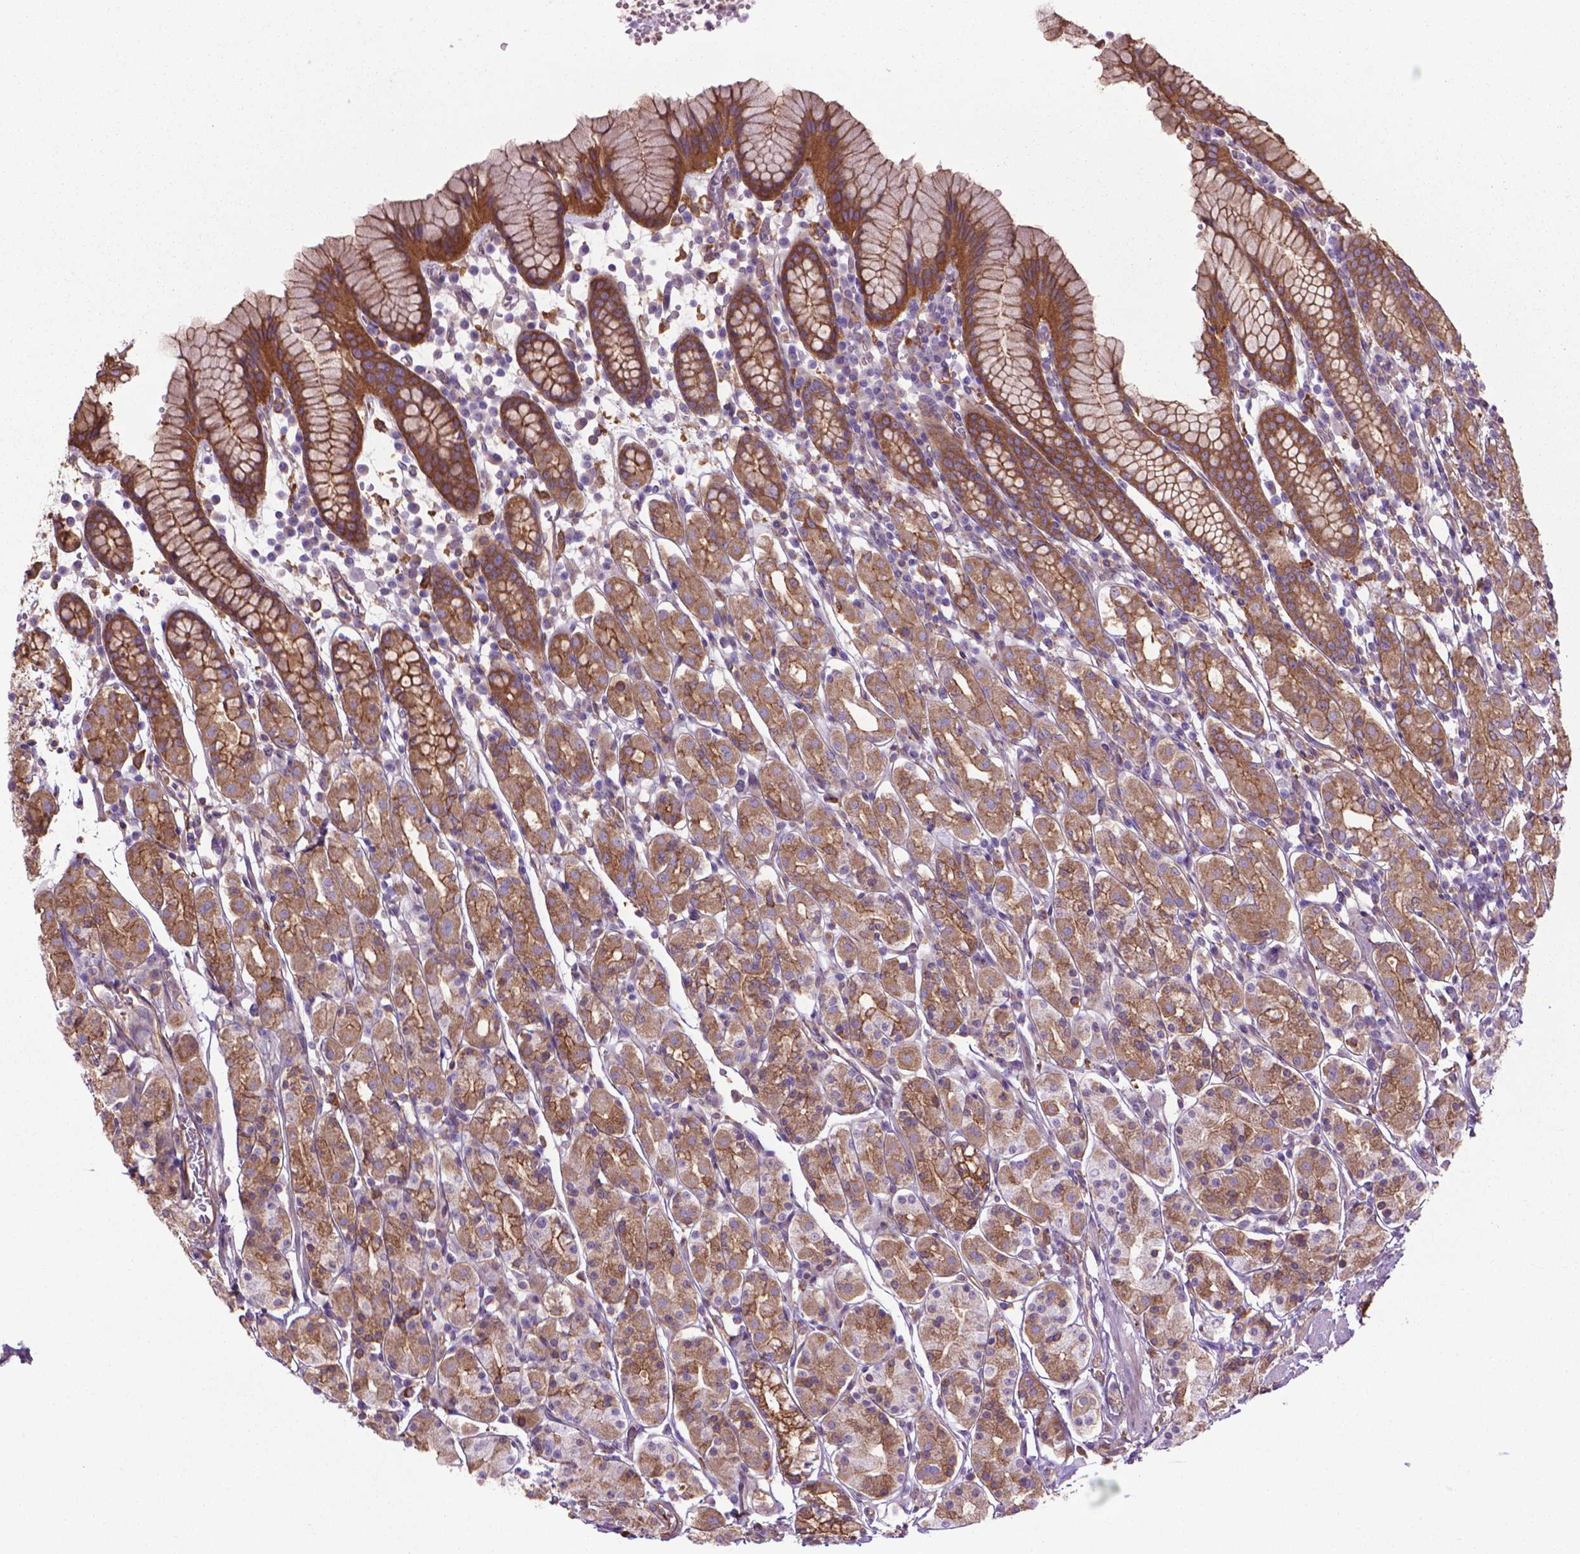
{"staining": {"intensity": "moderate", "quantity": ">75%", "location": "cytoplasmic/membranous"}, "tissue": "stomach", "cell_type": "Glandular cells", "image_type": "normal", "snomed": [{"axis": "morphology", "description": "Normal tissue, NOS"}, {"axis": "topography", "description": "Stomach, upper"}, {"axis": "topography", "description": "Stomach"}], "caption": "Immunohistochemistry (IHC) histopathology image of normal stomach: human stomach stained using IHC displays medium levels of moderate protein expression localized specifically in the cytoplasmic/membranous of glandular cells, appearing as a cytoplasmic/membranous brown color.", "gene": "CORO1B", "patient": {"sex": "male", "age": 62}}